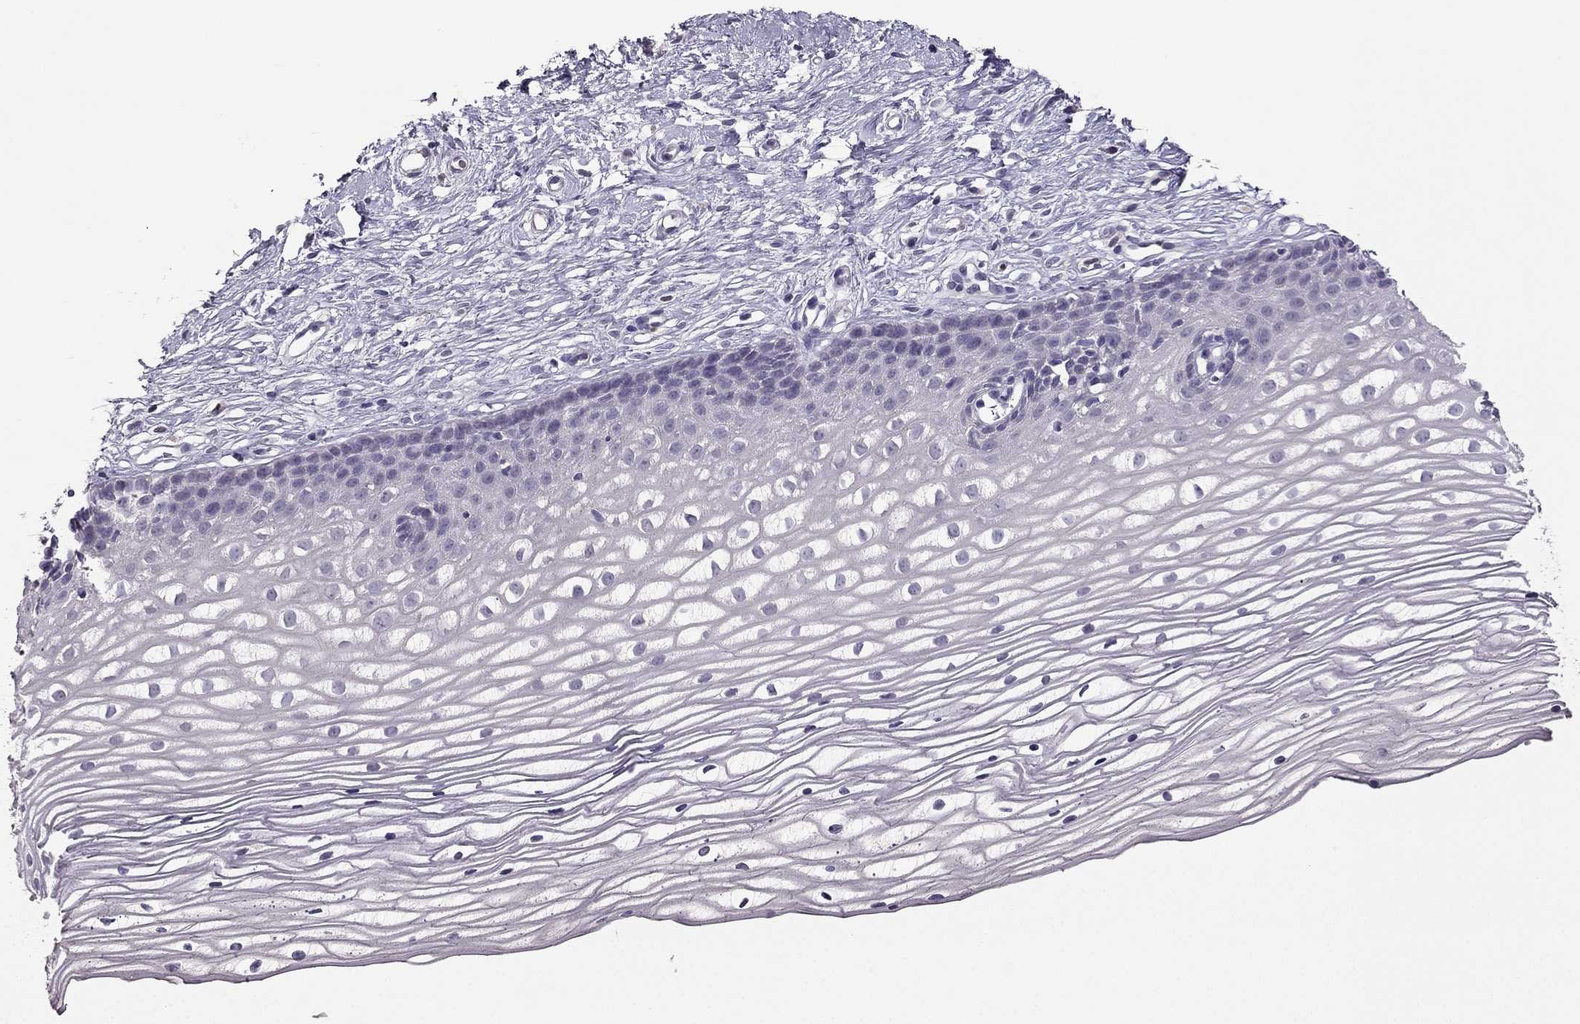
{"staining": {"intensity": "negative", "quantity": "none", "location": "none"}, "tissue": "cervix", "cell_type": "Glandular cells", "image_type": "normal", "snomed": [{"axis": "morphology", "description": "Normal tissue, NOS"}, {"axis": "topography", "description": "Cervix"}], "caption": "IHC of unremarkable human cervix exhibits no positivity in glandular cells.", "gene": "CALB2", "patient": {"sex": "female", "age": 40}}